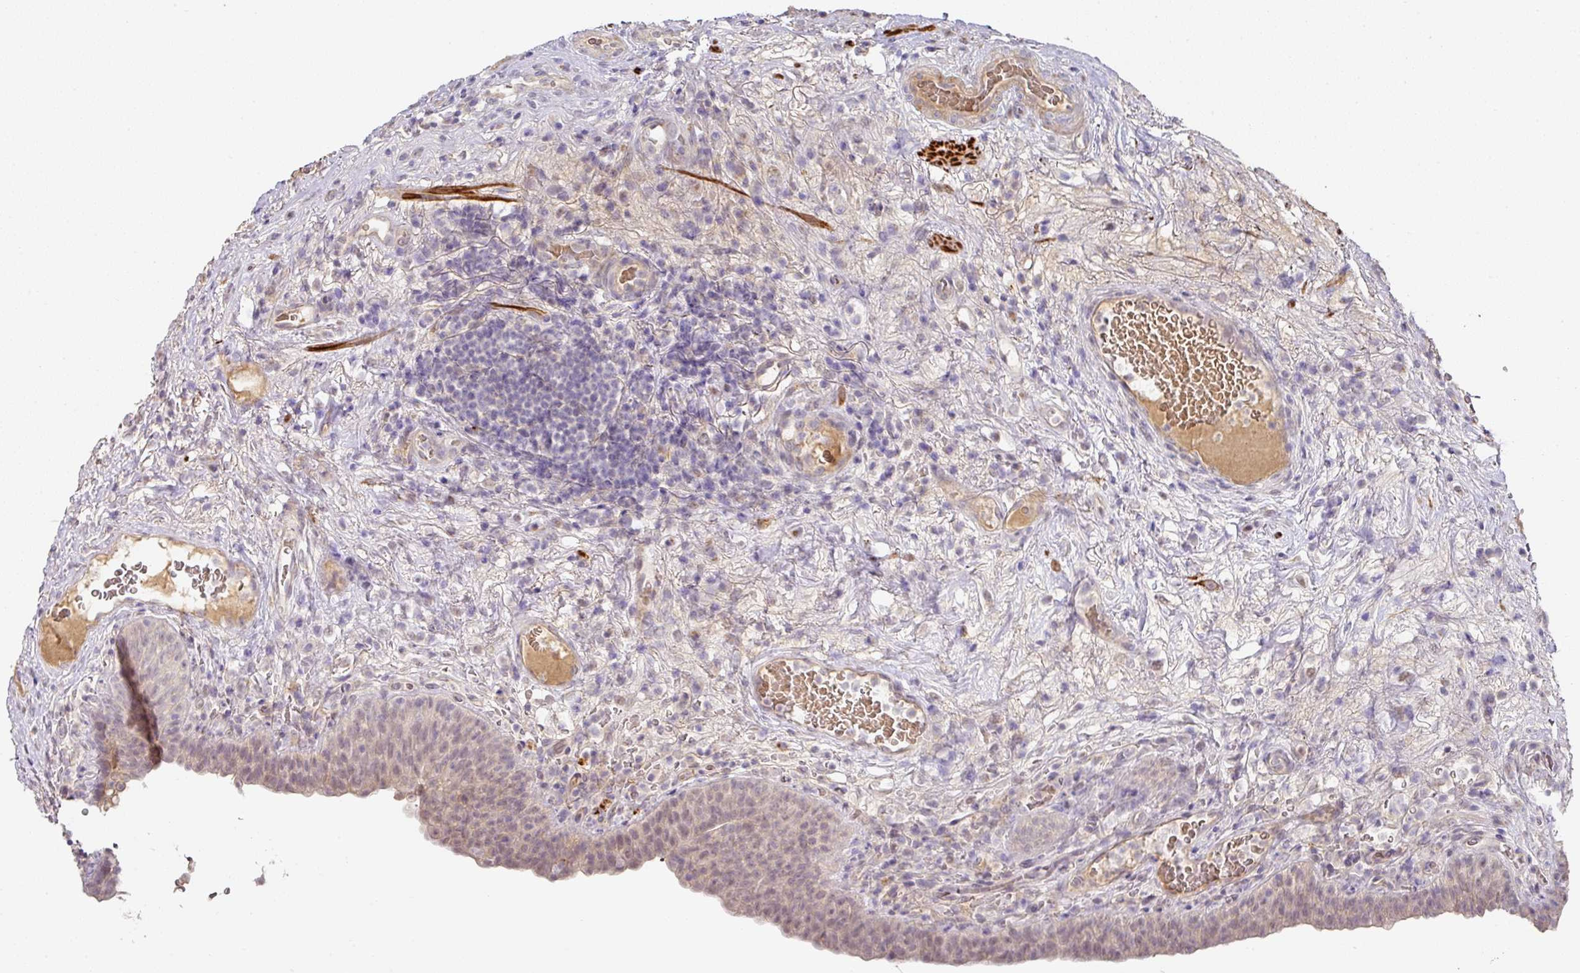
{"staining": {"intensity": "negative", "quantity": "none", "location": "none"}, "tissue": "urinary bladder", "cell_type": "Urothelial cells", "image_type": "normal", "snomed": [{"axis": "morphology", "description": "Normal tissue, NOS"}, {"axis": "topography", "description": "Urinary bladder"}], "caption": "IHC of unremarkable urinary bladder shows no positivity in urothelial cells.", "gene": "TARM1", "patient": {"sex": "male", "age": 71}}